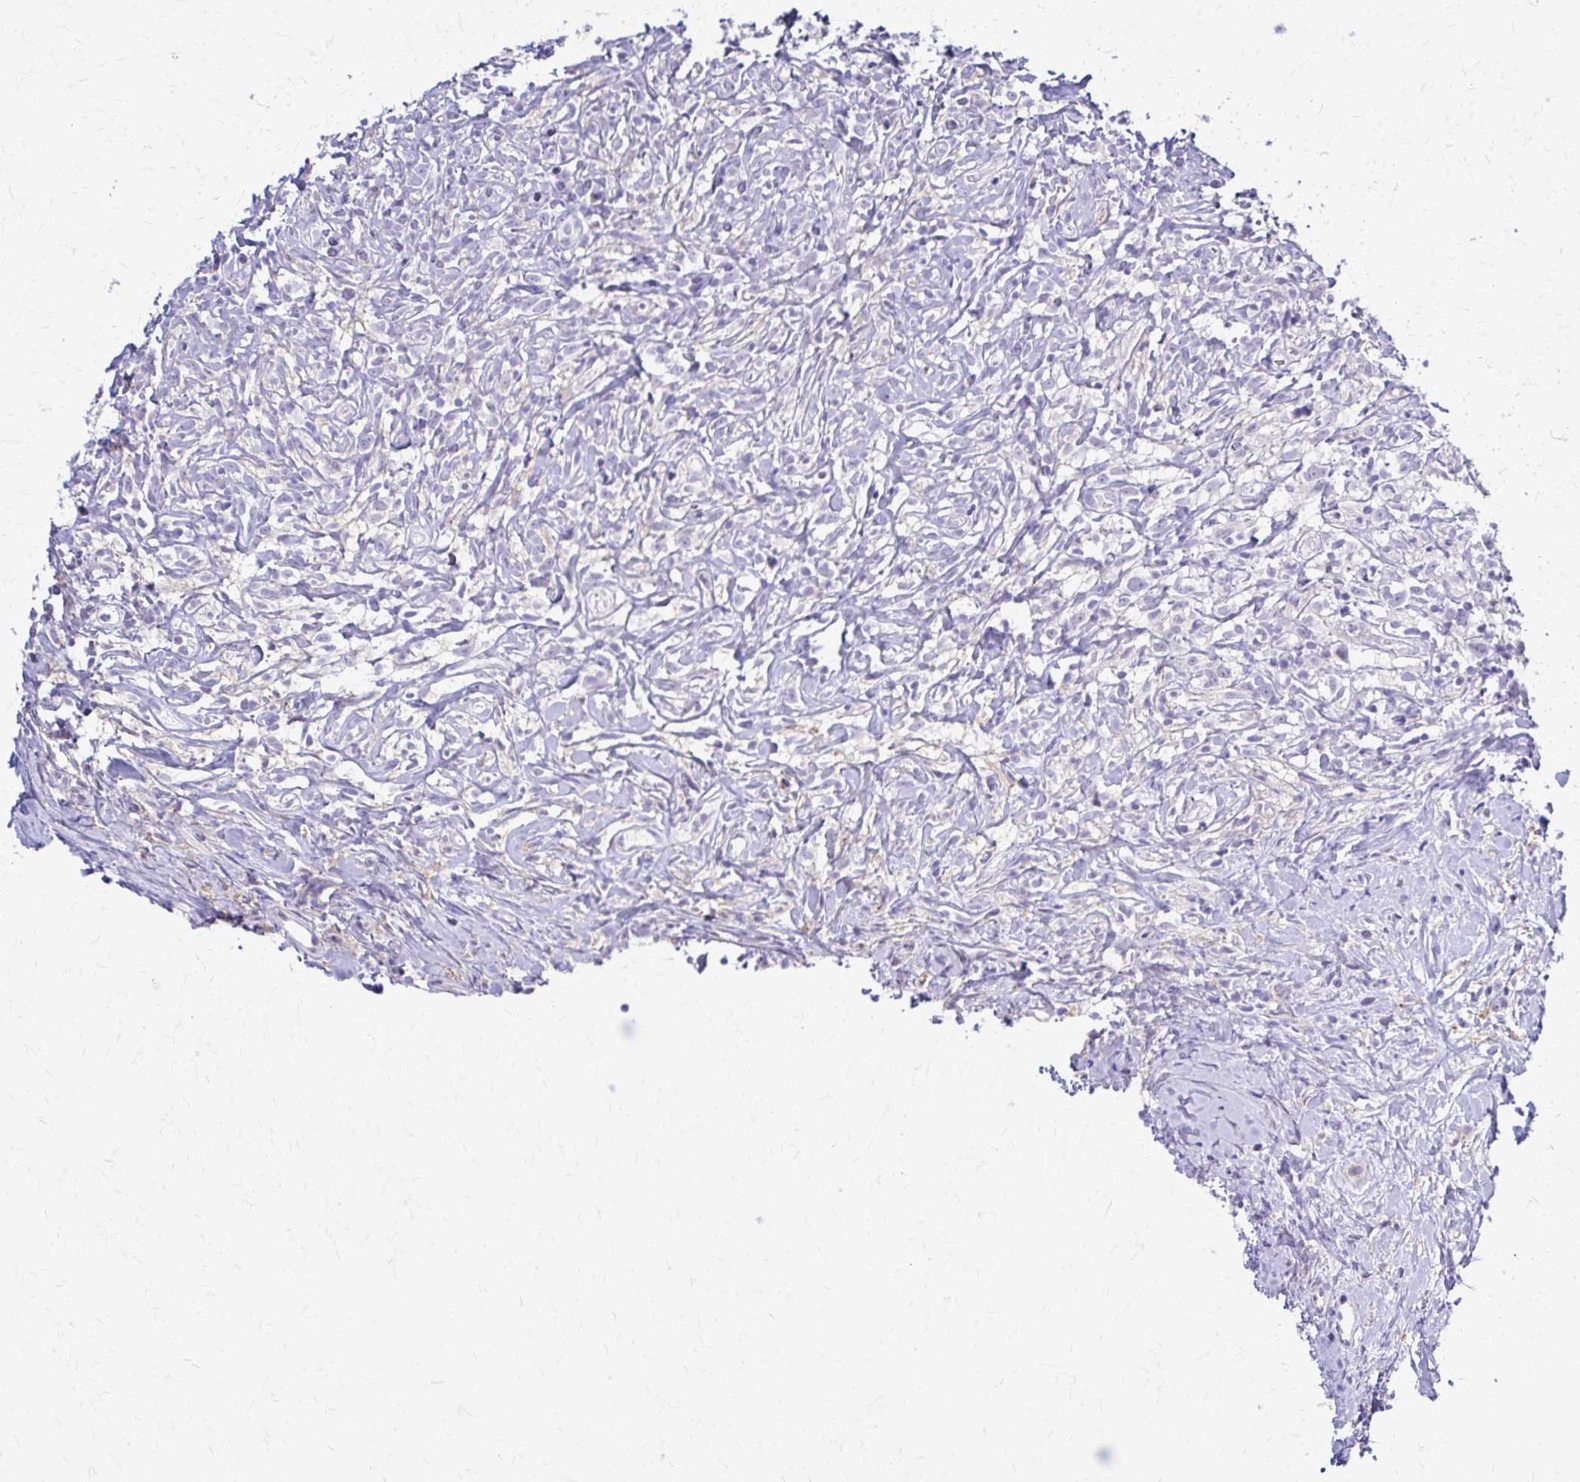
{"staining": {"intensity": "negative", "quantity": "none", "location": "none"}, "tissue": "lymphoma", "cell_type": "Tumor cells", "image_type": "cancer", "snomed": [{"axis": "morphology", "description": "Hodgkin's disease, NOS"}, {"axis": "topography", "description": "No Tissue"}], "caption": "Protein analysis of lymphoma reveals no significant positivity in tumor cells.", "gene": "RHOBTB2", "patient": {"sex": "female", "age": 21}}